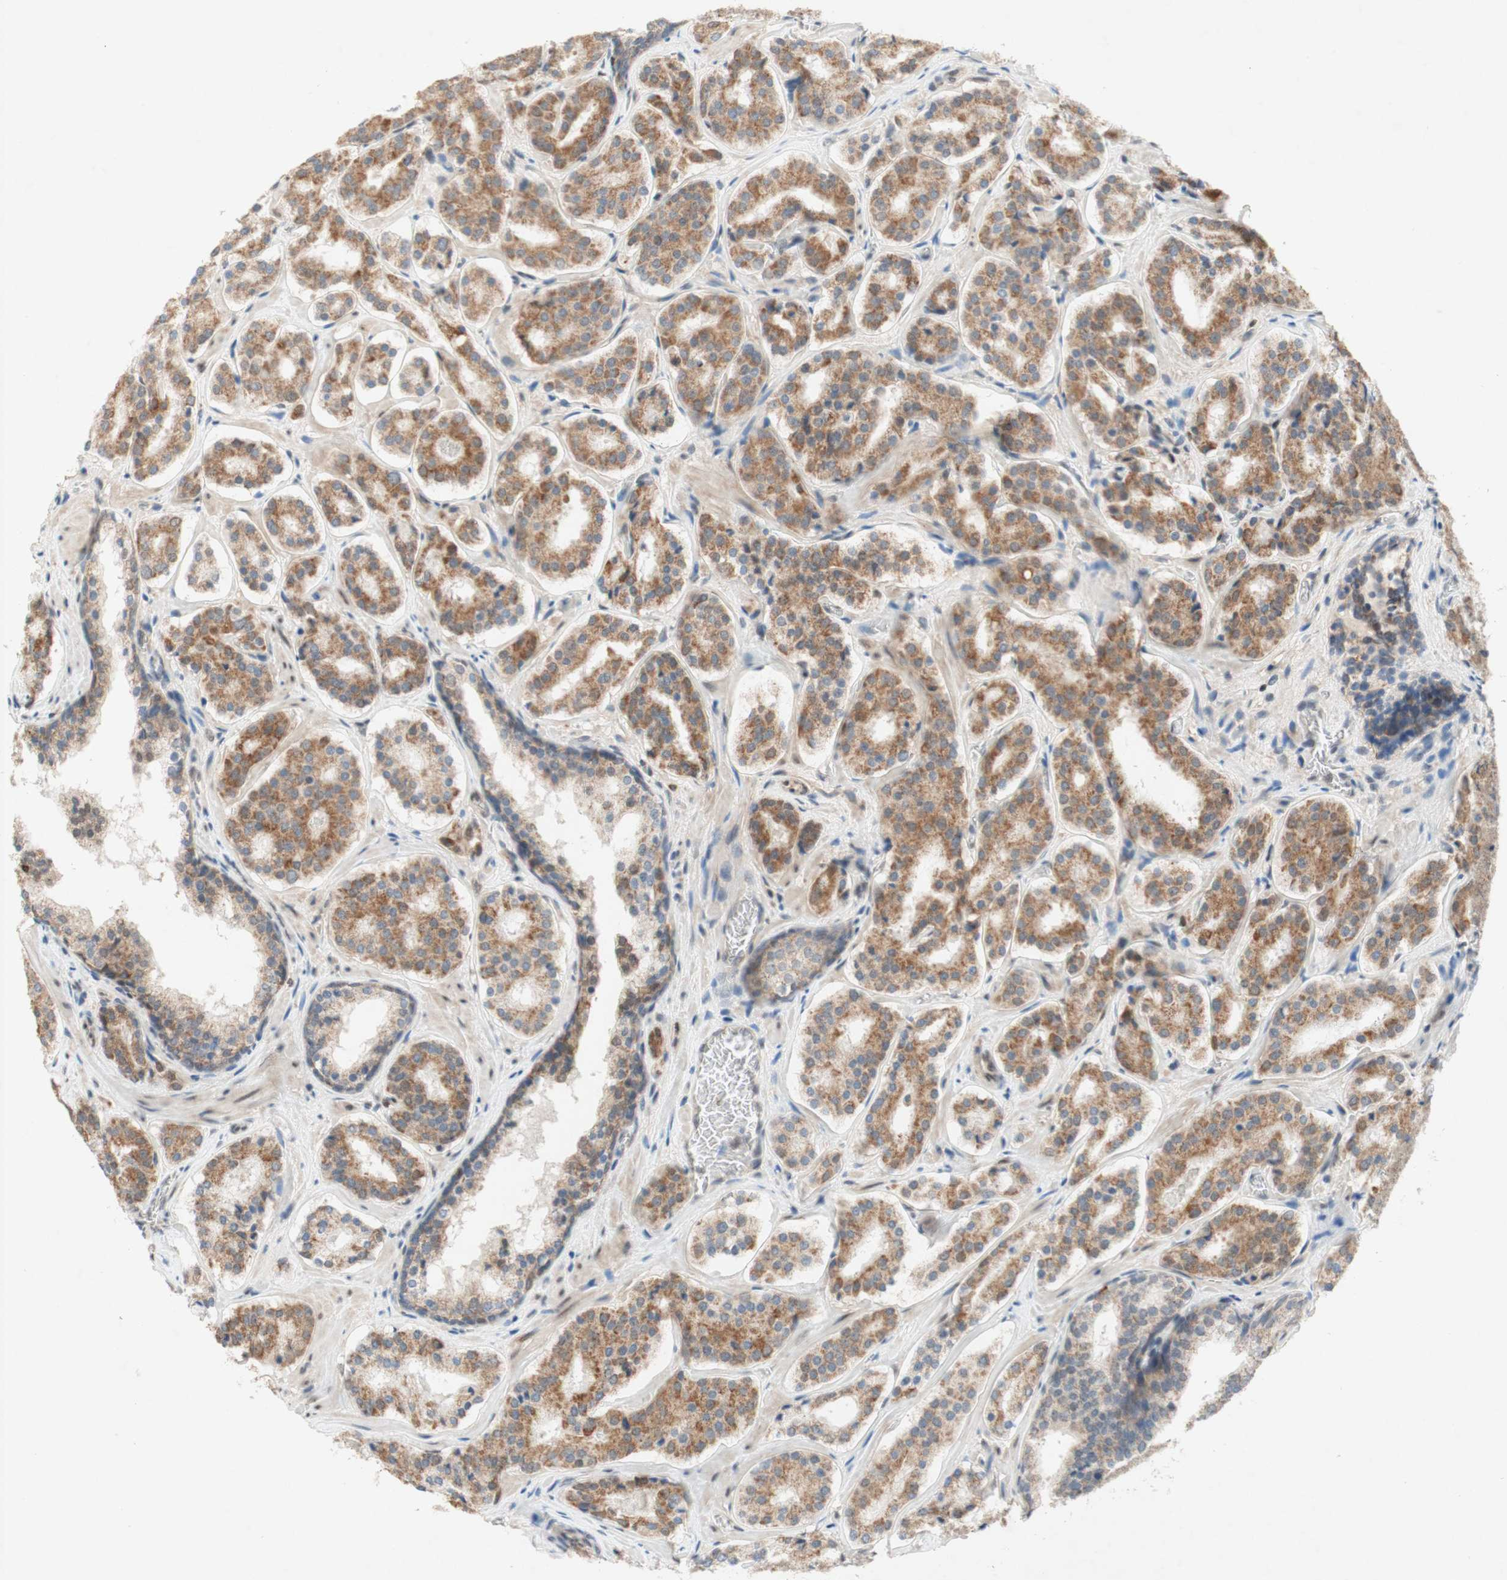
{"staining": {"intensity": "moderate", "quantity": ">75%", "location": "cytoplasmic/membranous"}, "tissue": "prostate cancer", "cell_type": "Tumor cells", "image_type": "cancer", "snomed": [{"axis": "morphology", "description": "Adenocarcinoma, High grade"}, {"axis": "topography", "description": "Prostate"}], "caption": "Prostate adenocarcinoma (high-grade) was stained to show a protein in brown. There is medium levels of moderate cytoplasmic/membranous expression in approximately >75% of tumor cells. The staining is performed using DAB (3,3'-diaminobenzidine) brown chromogen to label protein expression. The nuclei are counter-stained blue using hematoxylin.", "gene": "DNMT3A", "patient": {"sex": "male", "age": 60}}